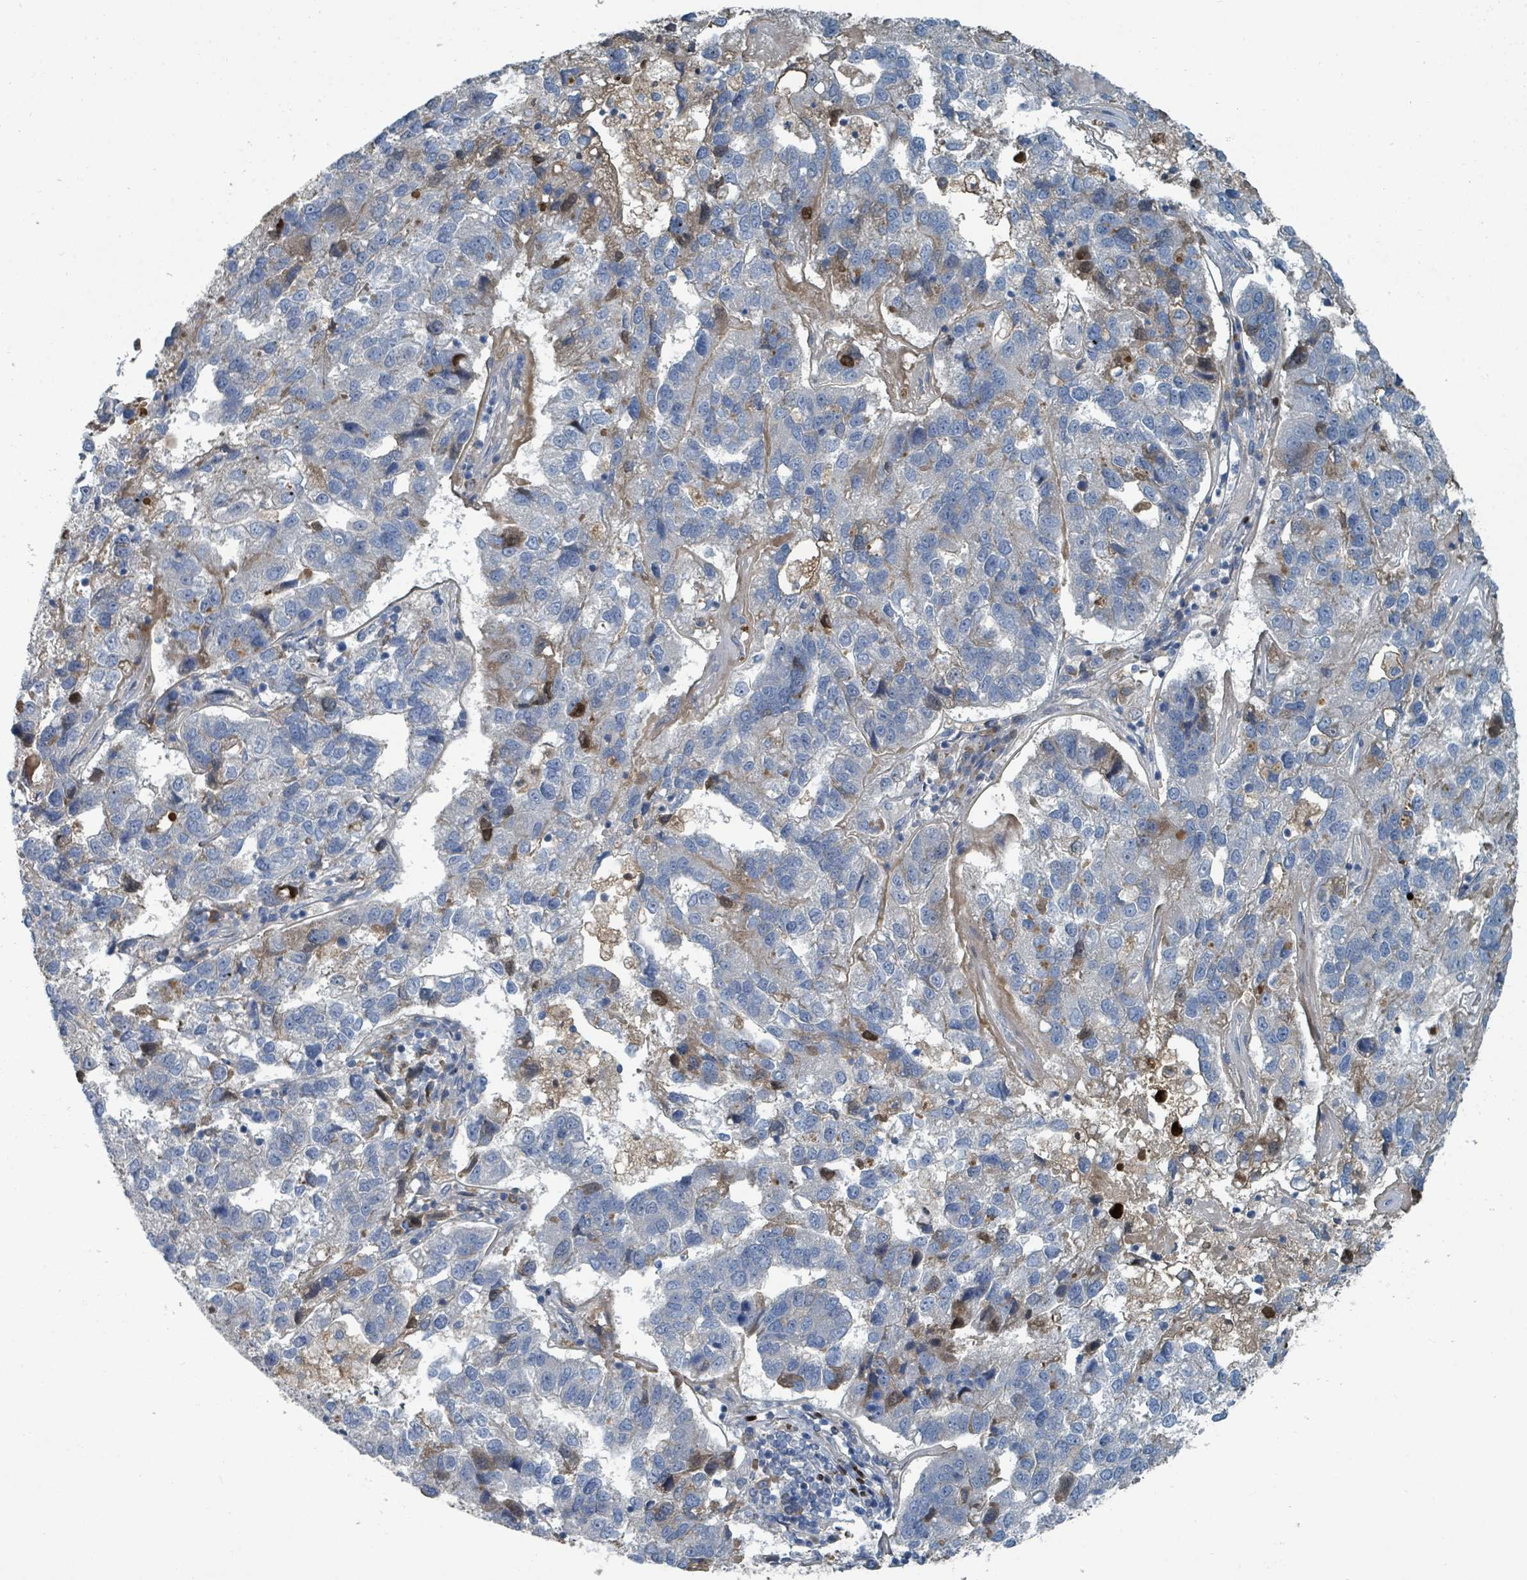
{"staining": {"intensity": "moderate", "quantity": "<25%", "location": "nuclear"}, "tissue": "pancreatic cancer", "cell_type": "Tumor cells", "image_type": "cancer", "snomed": [{"axis": "morphology", "description": "Adenocarcinoma, NOS"}, {"axis": "topography", "description": "Pancreas"}], "caption": "IHC staining of pancreatic cancer (adenocarcinoma), which displays low levels of moderate nuclear staining in approximately <25% of tumor cells indicating moderate nuclear protein staining. The staining was performed using DAB (brown) for protein detection and nuclei were counterstained in hematoxylin (blue).", "gene": "SLC44A5", "patient": {"sex": "female", "age": 61}}